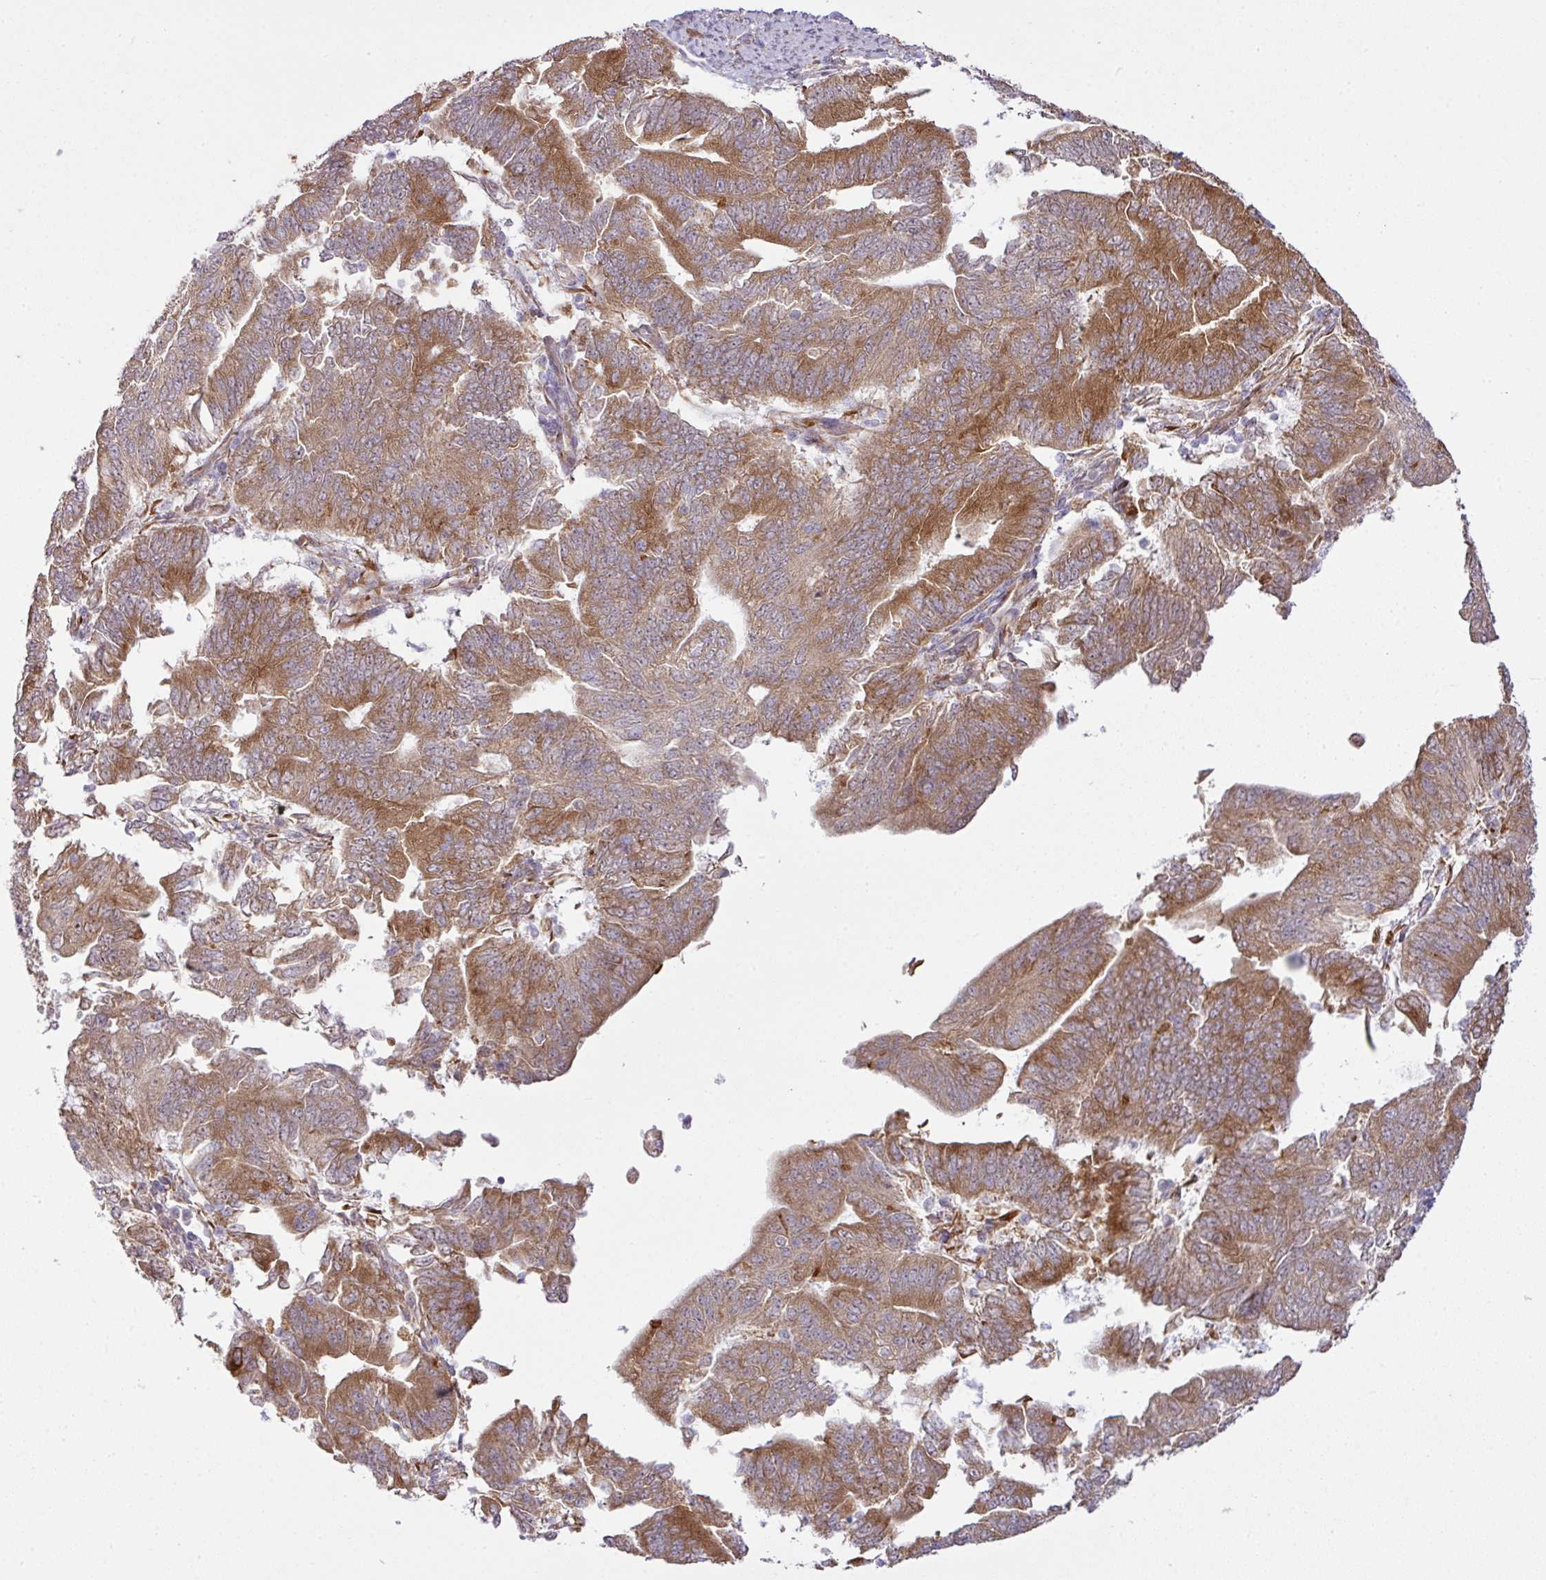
{"staining": {"intensity": "strong", "quantity": ">75%", "location": "cytoplasmic/membranous"}, "tissue": "endometrial cancer", "cell_type": "Tumor cells", "image_type": "cancer", "snomed": [{"axis": "morphology", "description": "Adenocarcinoma, NOS"}, {"axis": "topography", "description": "Endometrium"}], "caption": "IHC of adenocarcinoma (endometrial) reveals high levels of strong cytoplasmic/membranous positivity in approximately >75% of tumor cells. (DAB = brown stain, brightfield microscopy at high magnification).", "gene": "DNAAF4", "patient": {"sex": "female", "age": 70}}